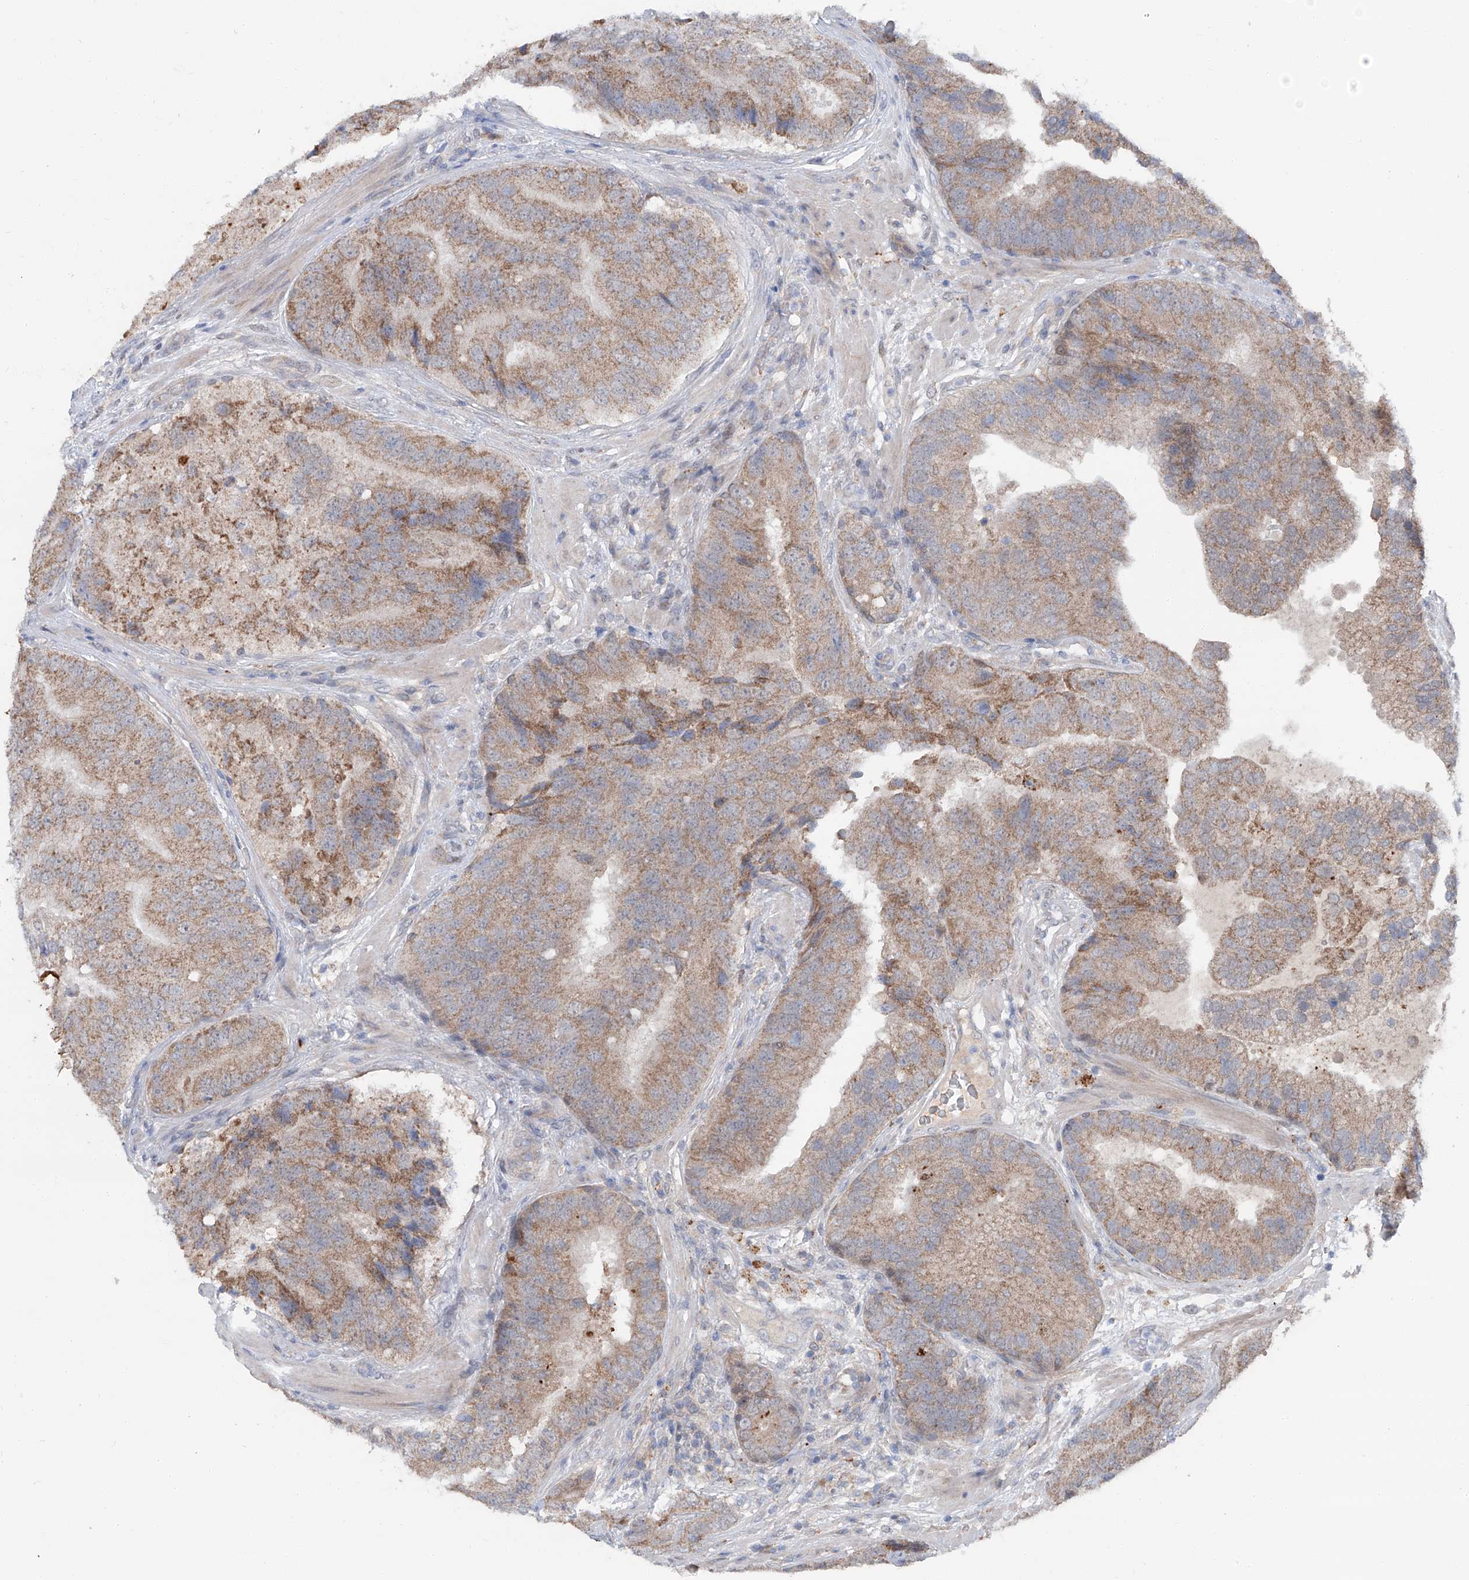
{"staining": {"intensity": "moderate", "quantity": ">75%", "location": "cytoplasmic/membranous"}, "tissue": "prostate cancer", "cell_type": "Tumor cells", "image_type": "cancer", "snomed": [{"axis": "morphology", "description": "Adenocarcinoma, High grade"}, {"axis": "topography", "description": "Prostate"}], "caption": "A high-resolution histopathology image shows immunohistochemistry staining of adenocarcinoma (high-grade) (prostate), which demonstrates moderate cytoplasmic/membranous expression in approximately >75% of tumor cells.", "gene": "SIX4", "patient": {"sex": "male", "age": 70}}